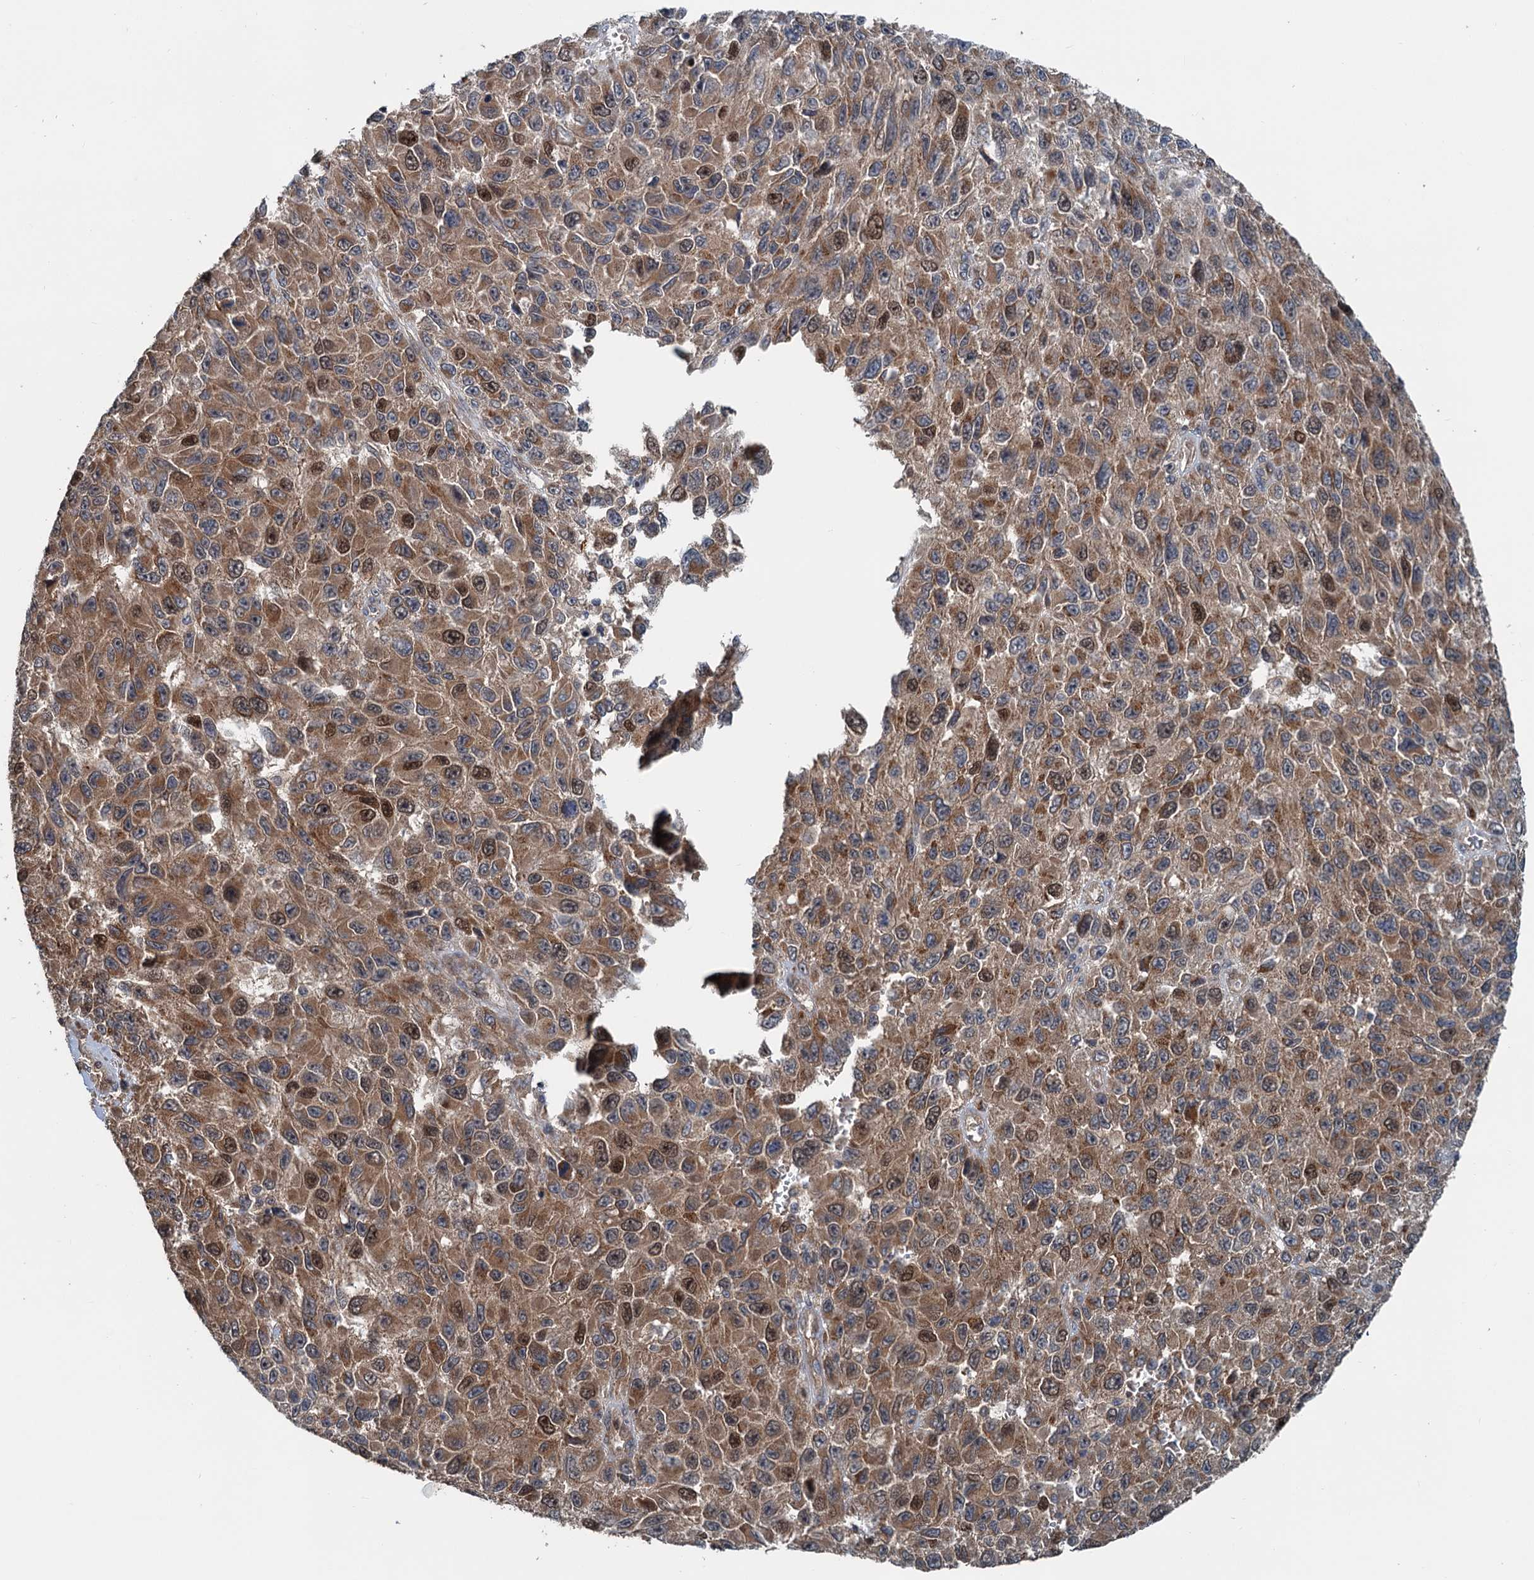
{"staining": {"intensity": "moderate", "quantity": ">75%", "location": "cytoplasmic/membranous,nuclear"}, "tissue": "melanoma", "cell_type": "Tumor cells", "image_type": "cancer", "snomed": [{"axis": "morphology", "description": "Normal tissue, NOS"}, {"axis": "morphology", "description": "Malignant melanoma, NOS"}, {"axis": "topography", "description": "Skin"}], "caption": "This is an image of immunohistochemistry (IHC) staining of melanoma, which shows moderate expression in the cytoplasmic/membranous and nuclear of tumor cells.", "gene": "TEDC1", "patient": {"sex": "female", "age": 96}}